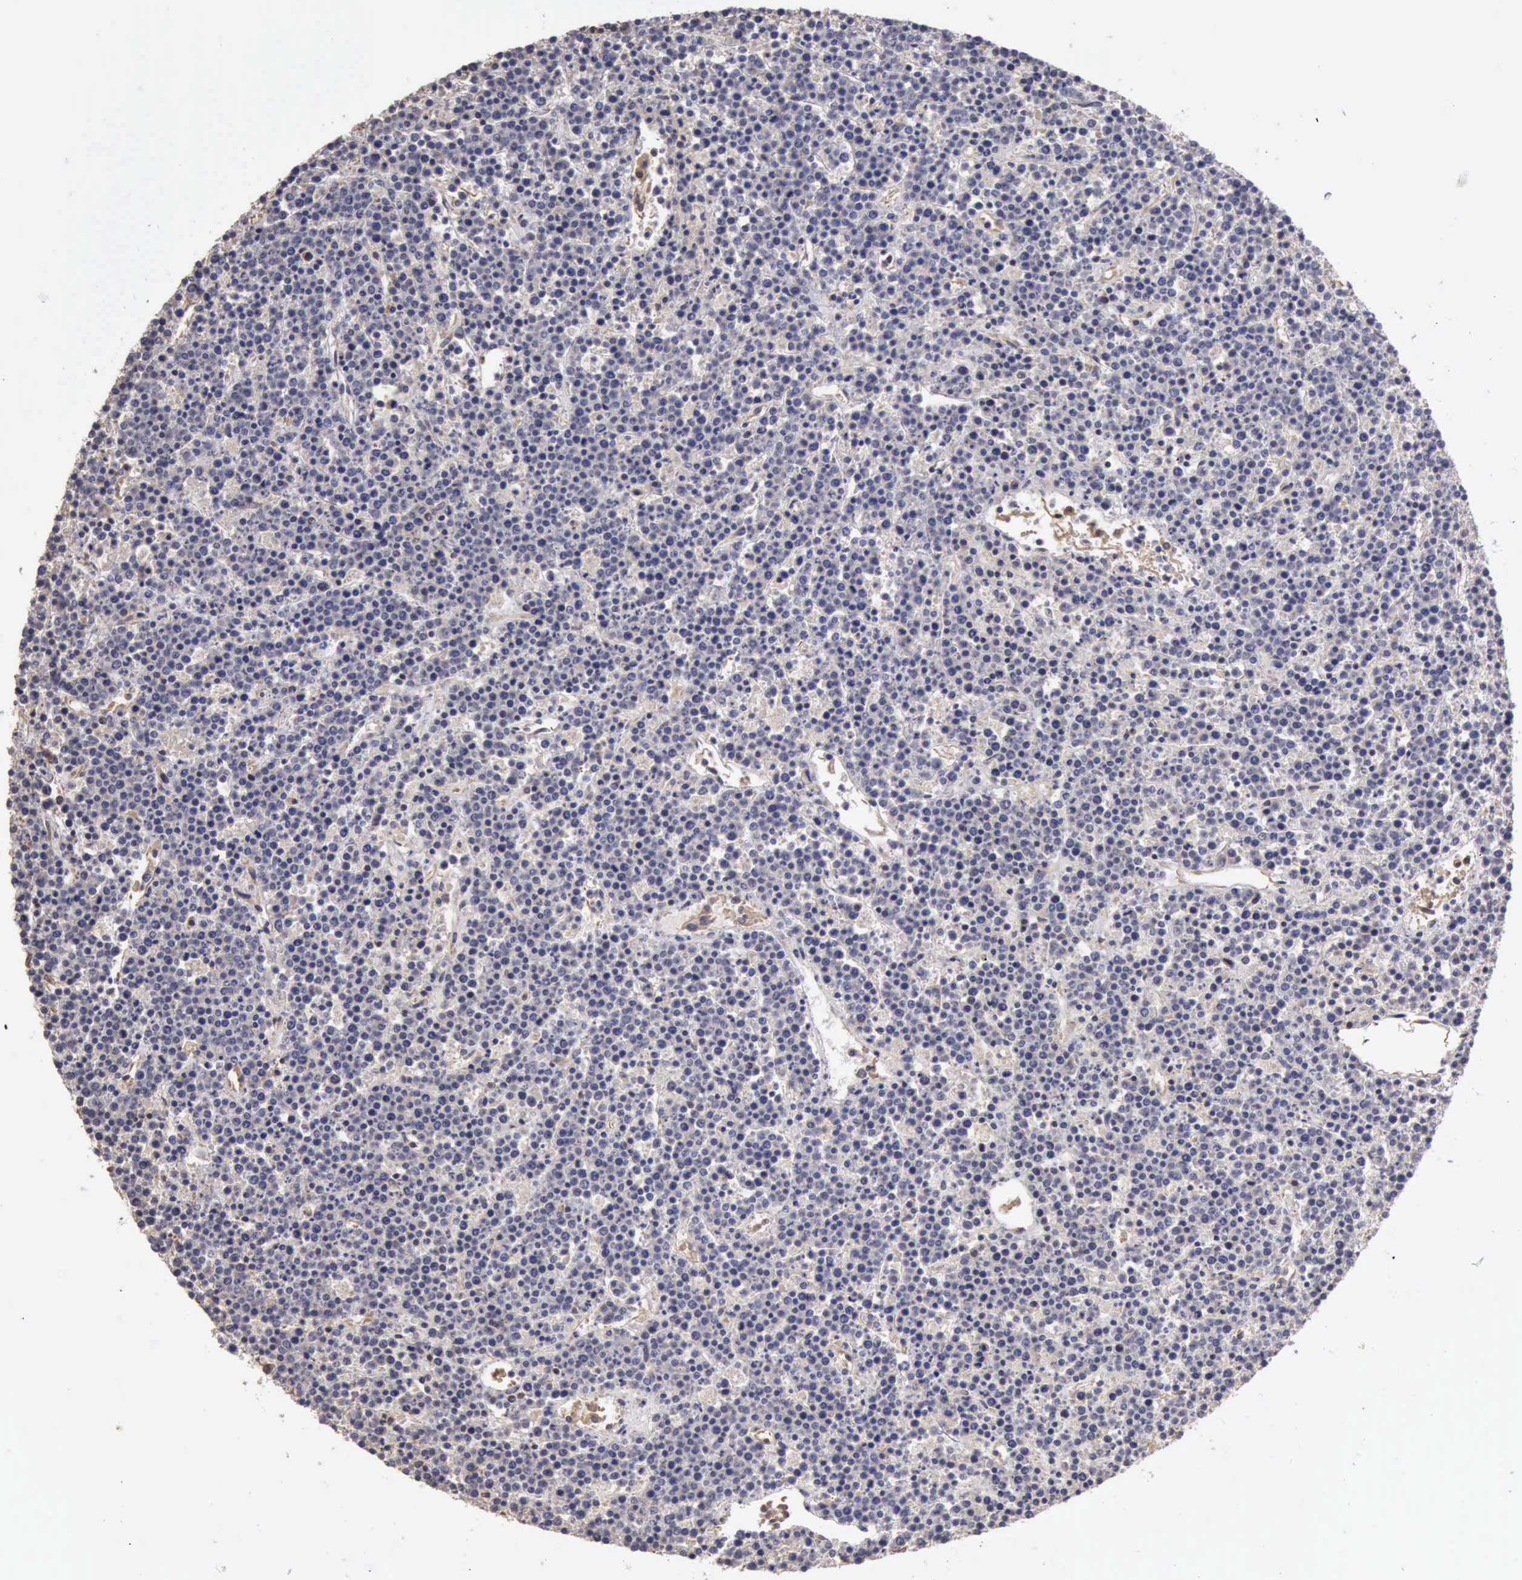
{"staining": {"intensity": "negative", "quantity": "none", "location": "none"}, "tissue": "lymphoma", "cell_type": "Tumor cells", "image_type": "cancer", "snomed": [{"axis": "morphology", "description": "Malignant lymphoma, non-Hodgkin's type, High grade"}, {"axis": "topography", "description": "Ovary"}], "caption": "Protein analysis of lymphoma shows no significant positivity in tumor cells.", "gene": "BMX", "patient": {"sex": "female", "age": 56}}